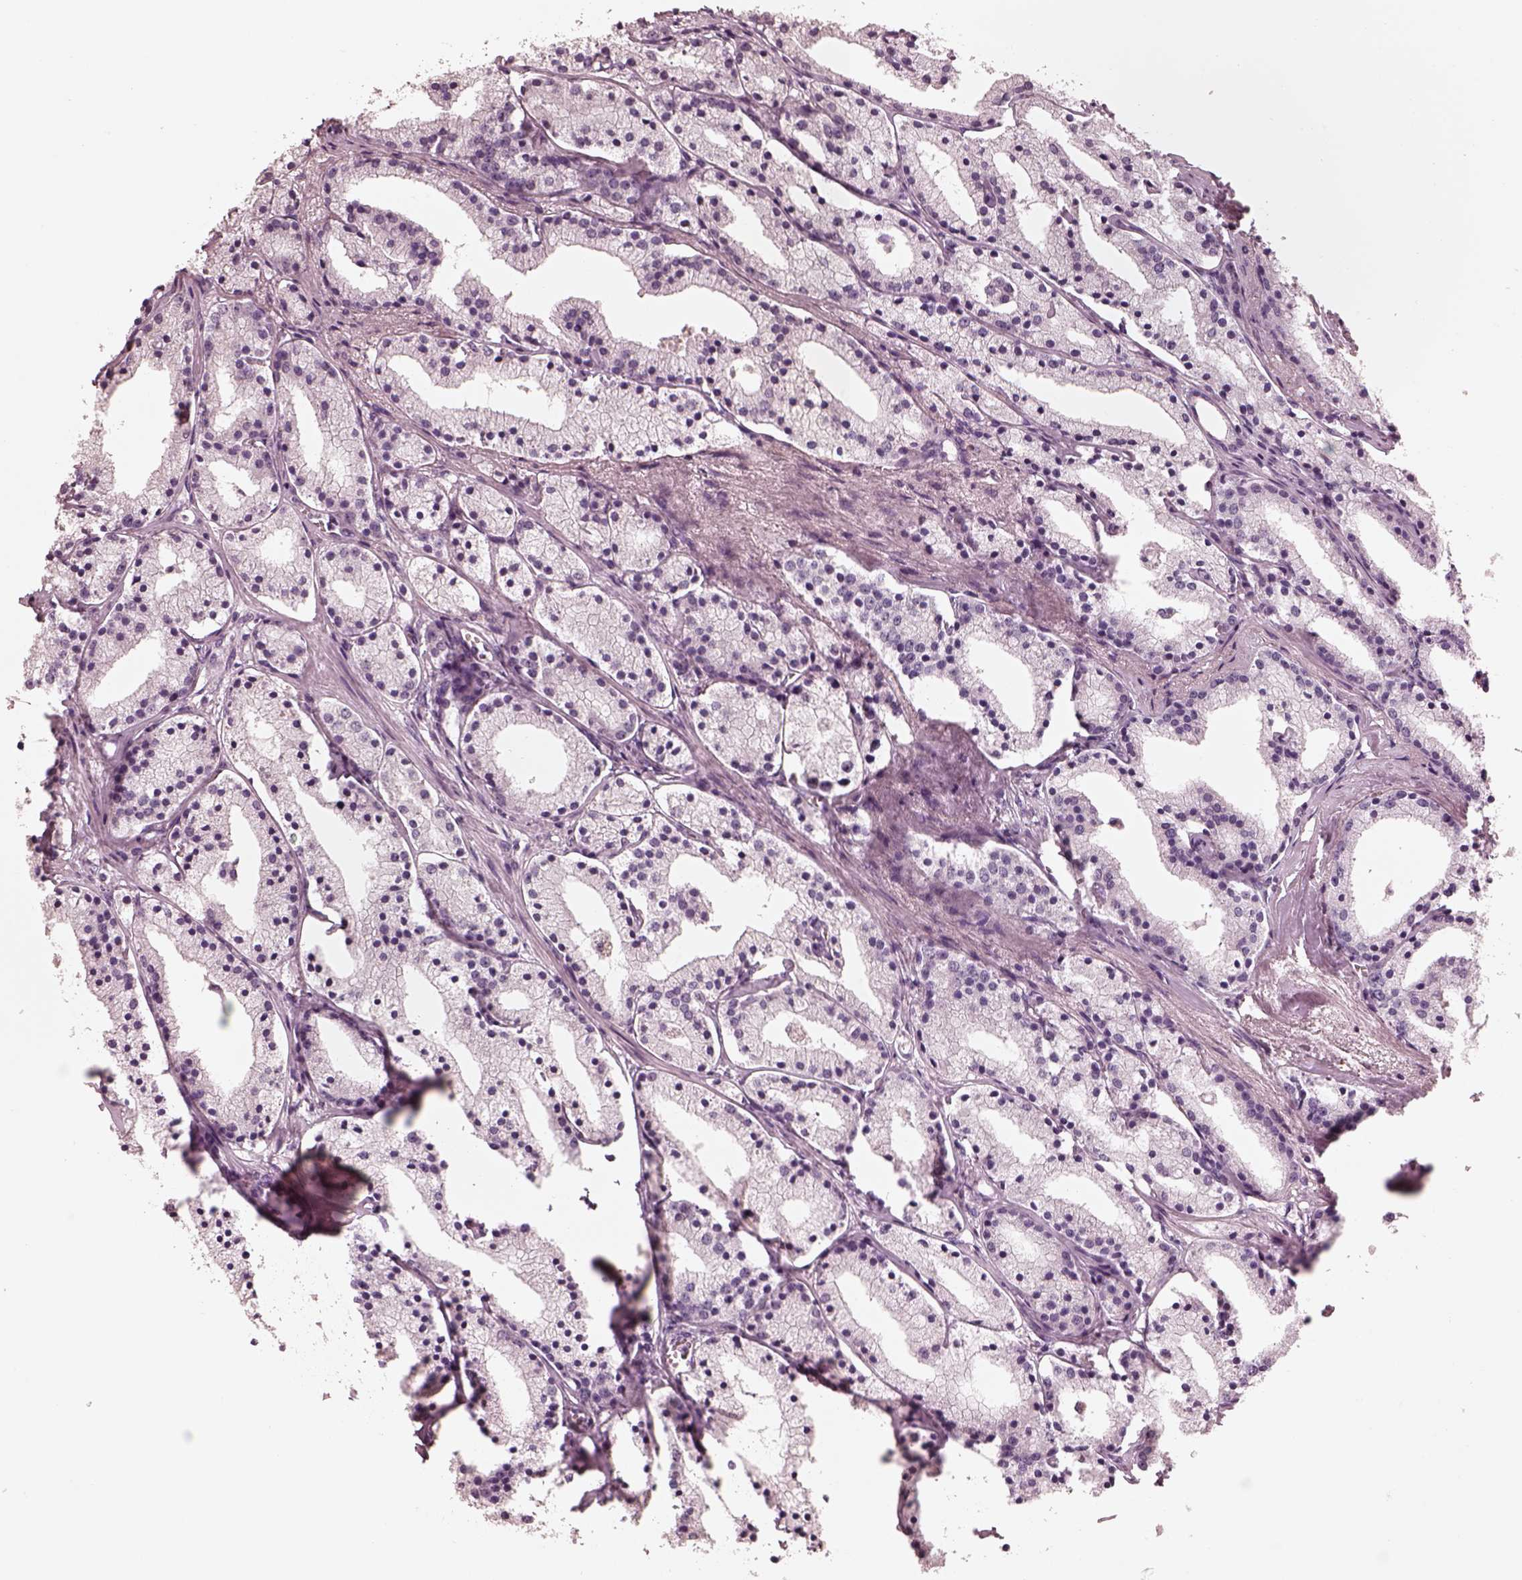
{"staining": {"intensity": "negative", "quantity": "none", "location": "none"}, "tissue": "prostate cancer", "cell_type": "Tumor cells", "image_type": "cancer", "snomed": [{"axis": "morphology", "description": "Adenocarcinoma, NOS"}, {"axis": "topography", "description": "Prostate"}], "caption": "This is an IHC histopathology image of prostate cancer. There is no positivity in tumor cells.", "gene": "KCNA2", "patient": {"sex": "male", "age": 69}}